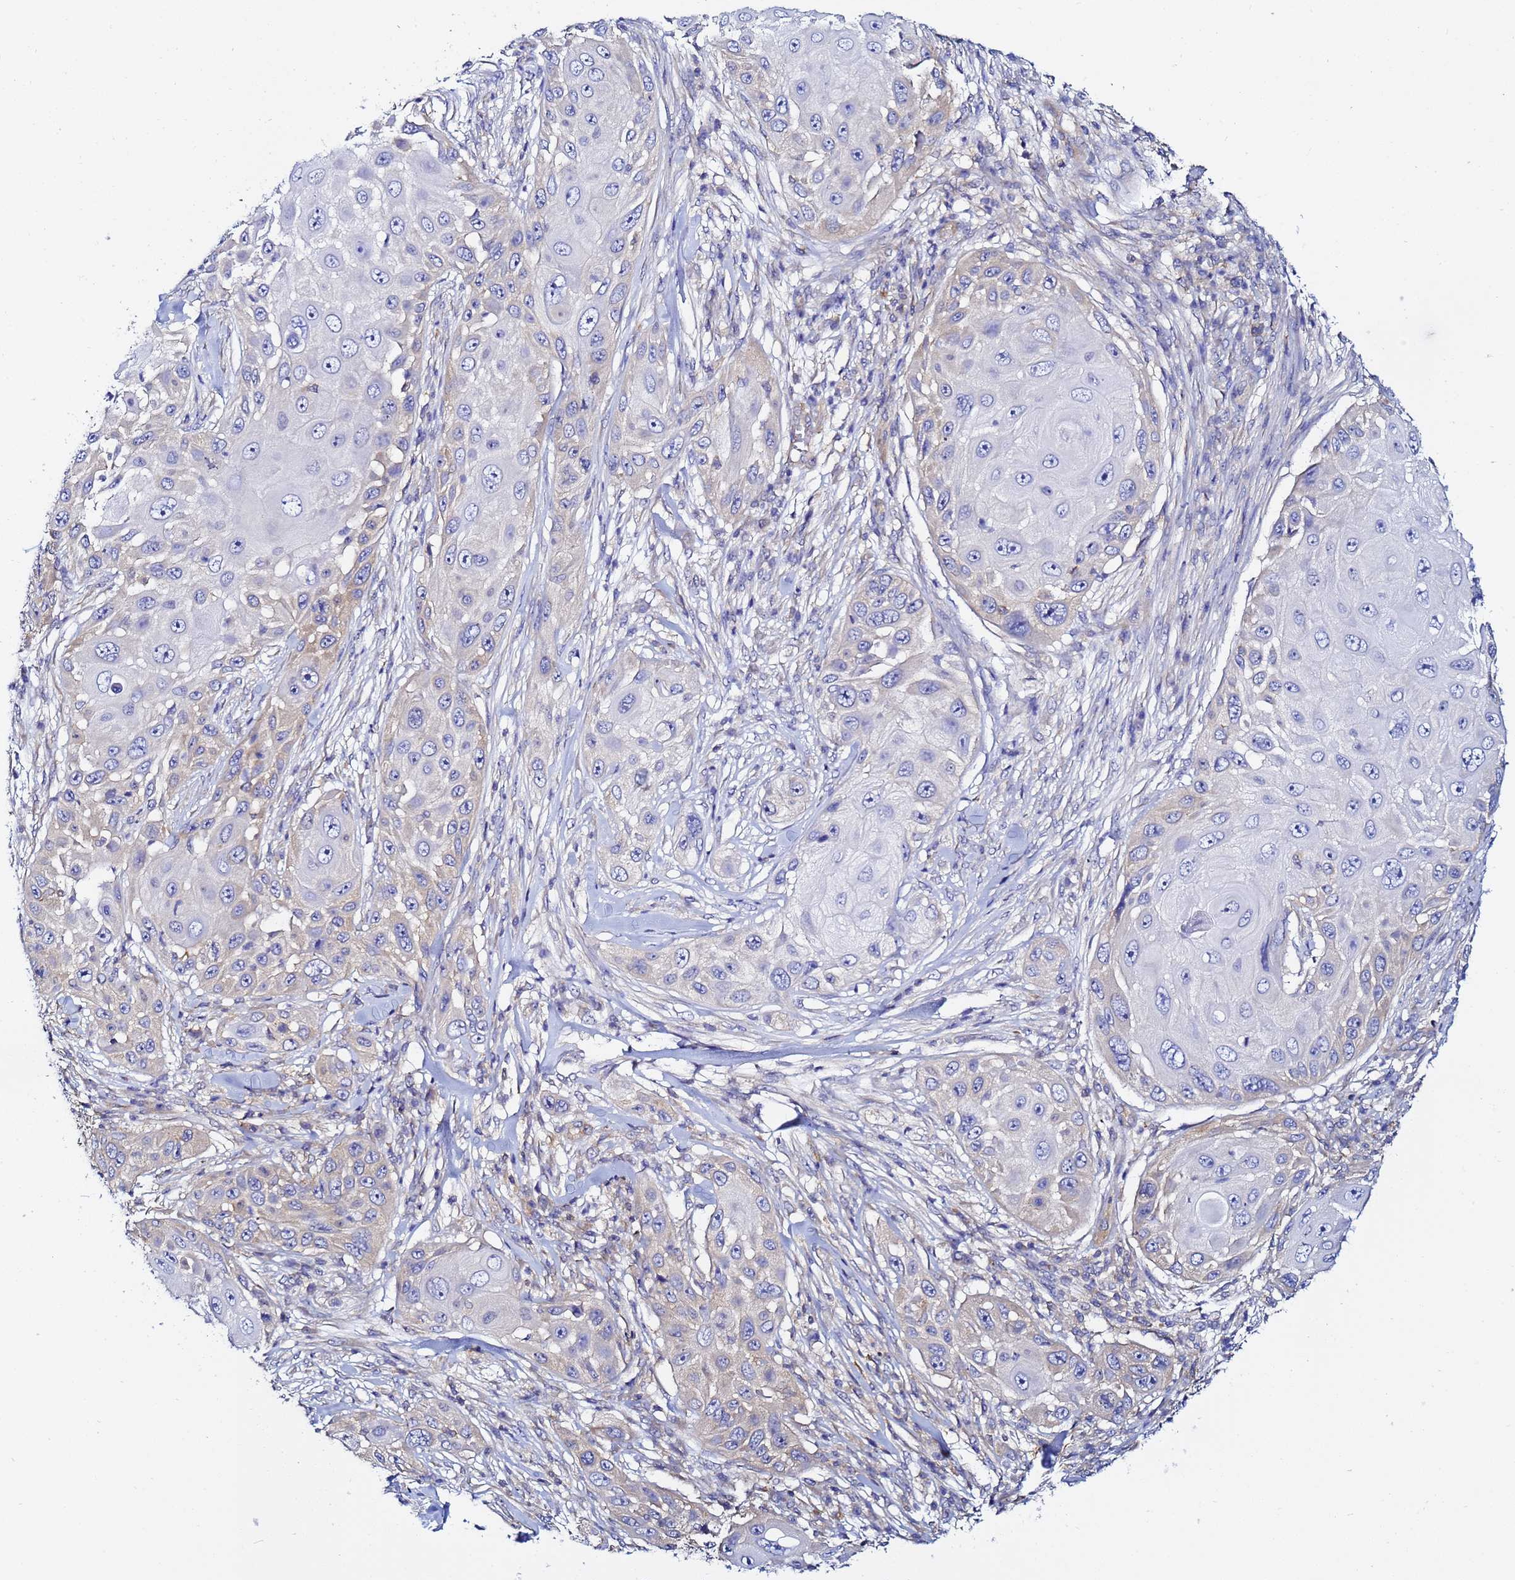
{"staining": {"intensity": "weak", "quantity": "<25%", "location": "cytoplasmic/membranous"}, "tissue": "skin cancer", "cell_type": "Tumor cells", "image_type": "cancer", "snomed": [{"axis": "morphology", "description": "Squamous cell carcinoma, NOS"}, {"axis": "topography", "description": "Skin"}], "caption": "Histopathology image shows no protein staining in tumor cells of squamous cell carcinoma (skin) tissue.", "gene": "LENG1", "patient": {"sex": "female", "age": 44}}